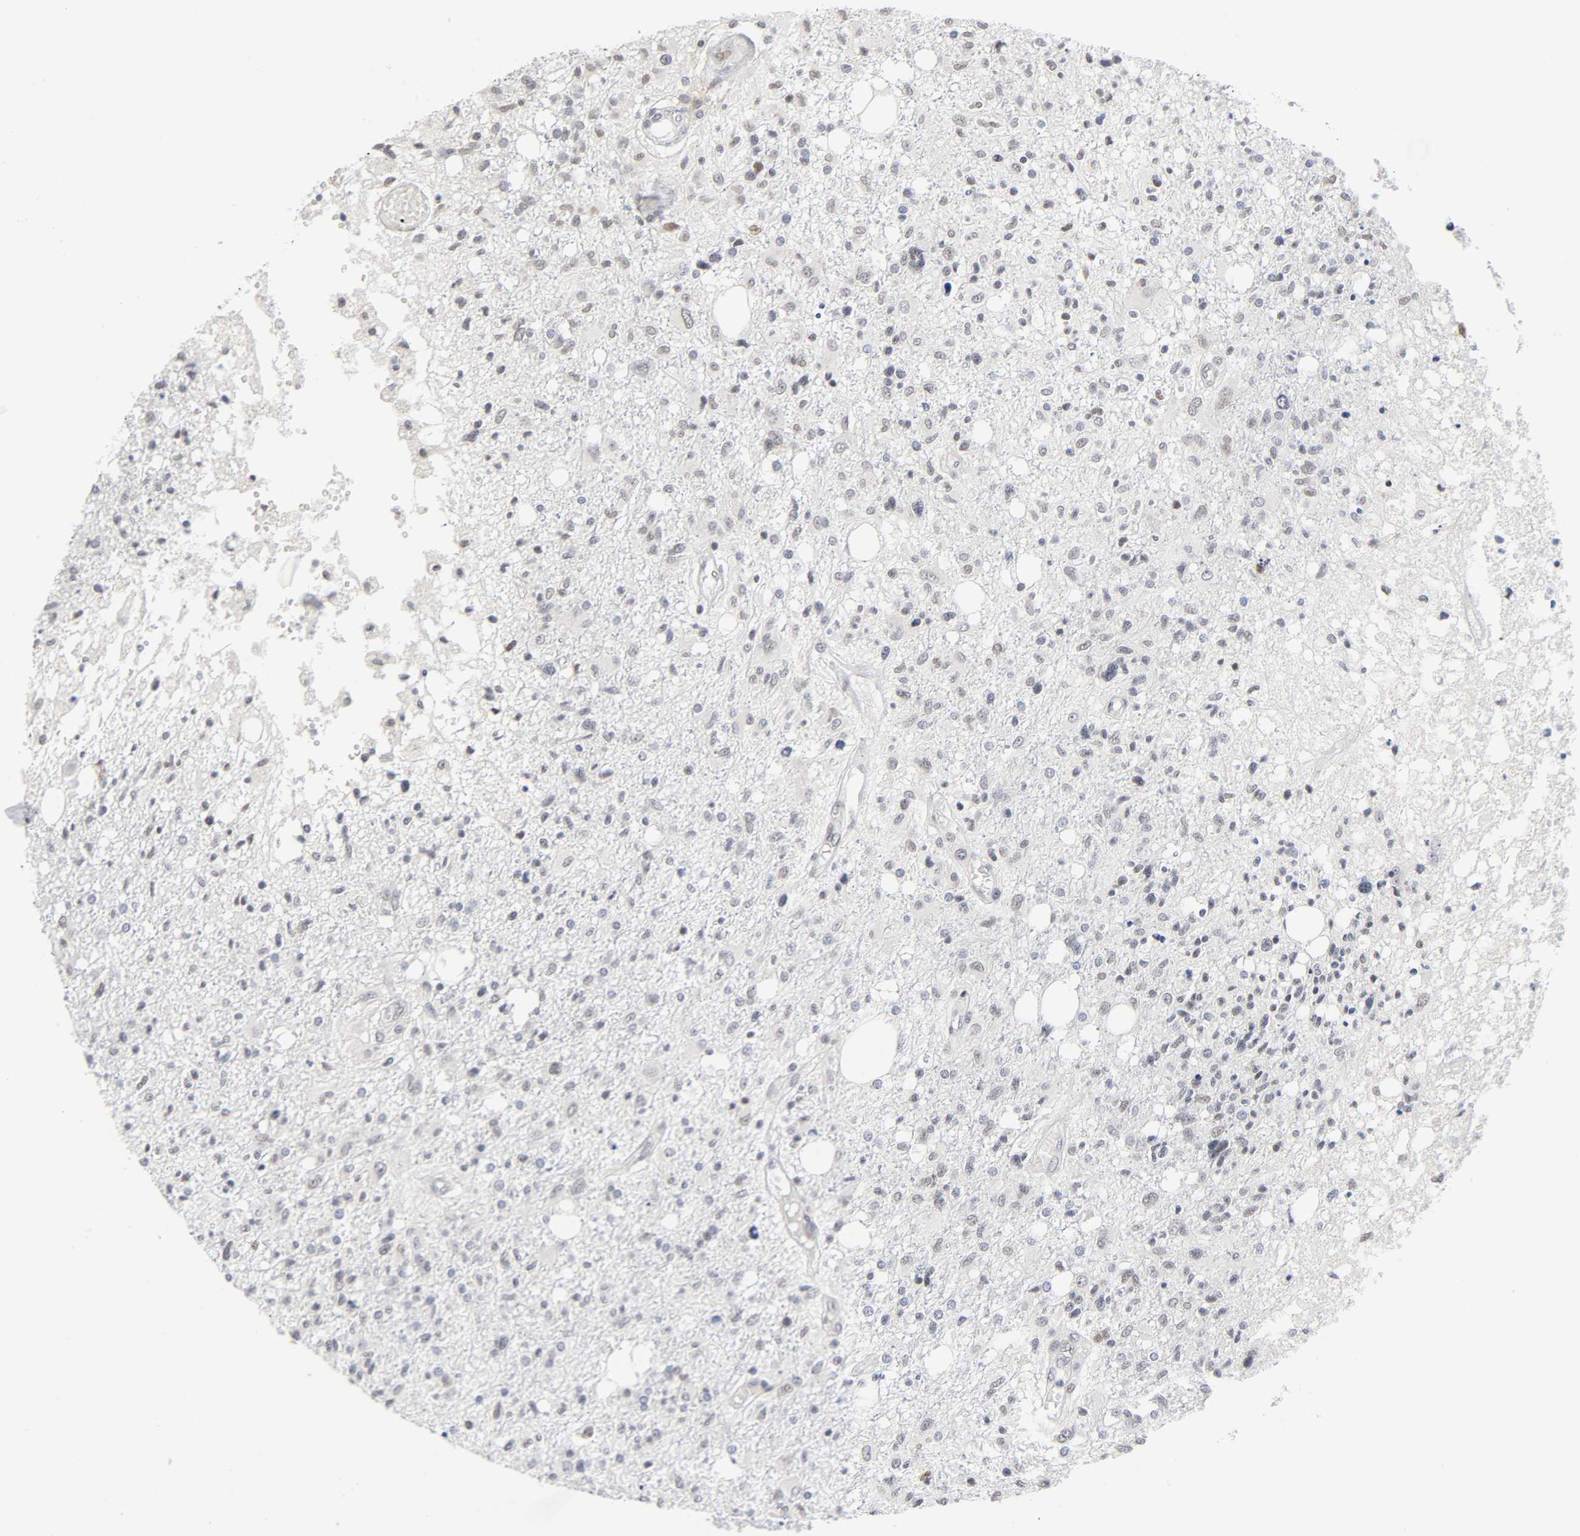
{"staining": {"intensity": "weak", "quantity": "<25%", "location": "nuclear"}, "tissue": "glioma", "cell_type": "Tumor cells", "image_type": "cancer", "snomed": [{"axis": "morphology", "description": "Glioma, malignant, High grade"}, {"axis": "topography", "description": "Cerebral cortex"}], "caption": "High-grade glioma (malignant) stained for a protein using immunohistochemistry shows no staining tumor cells.", "gene": "DIDO1", "patient": {"sex": "male", "age": 76}}